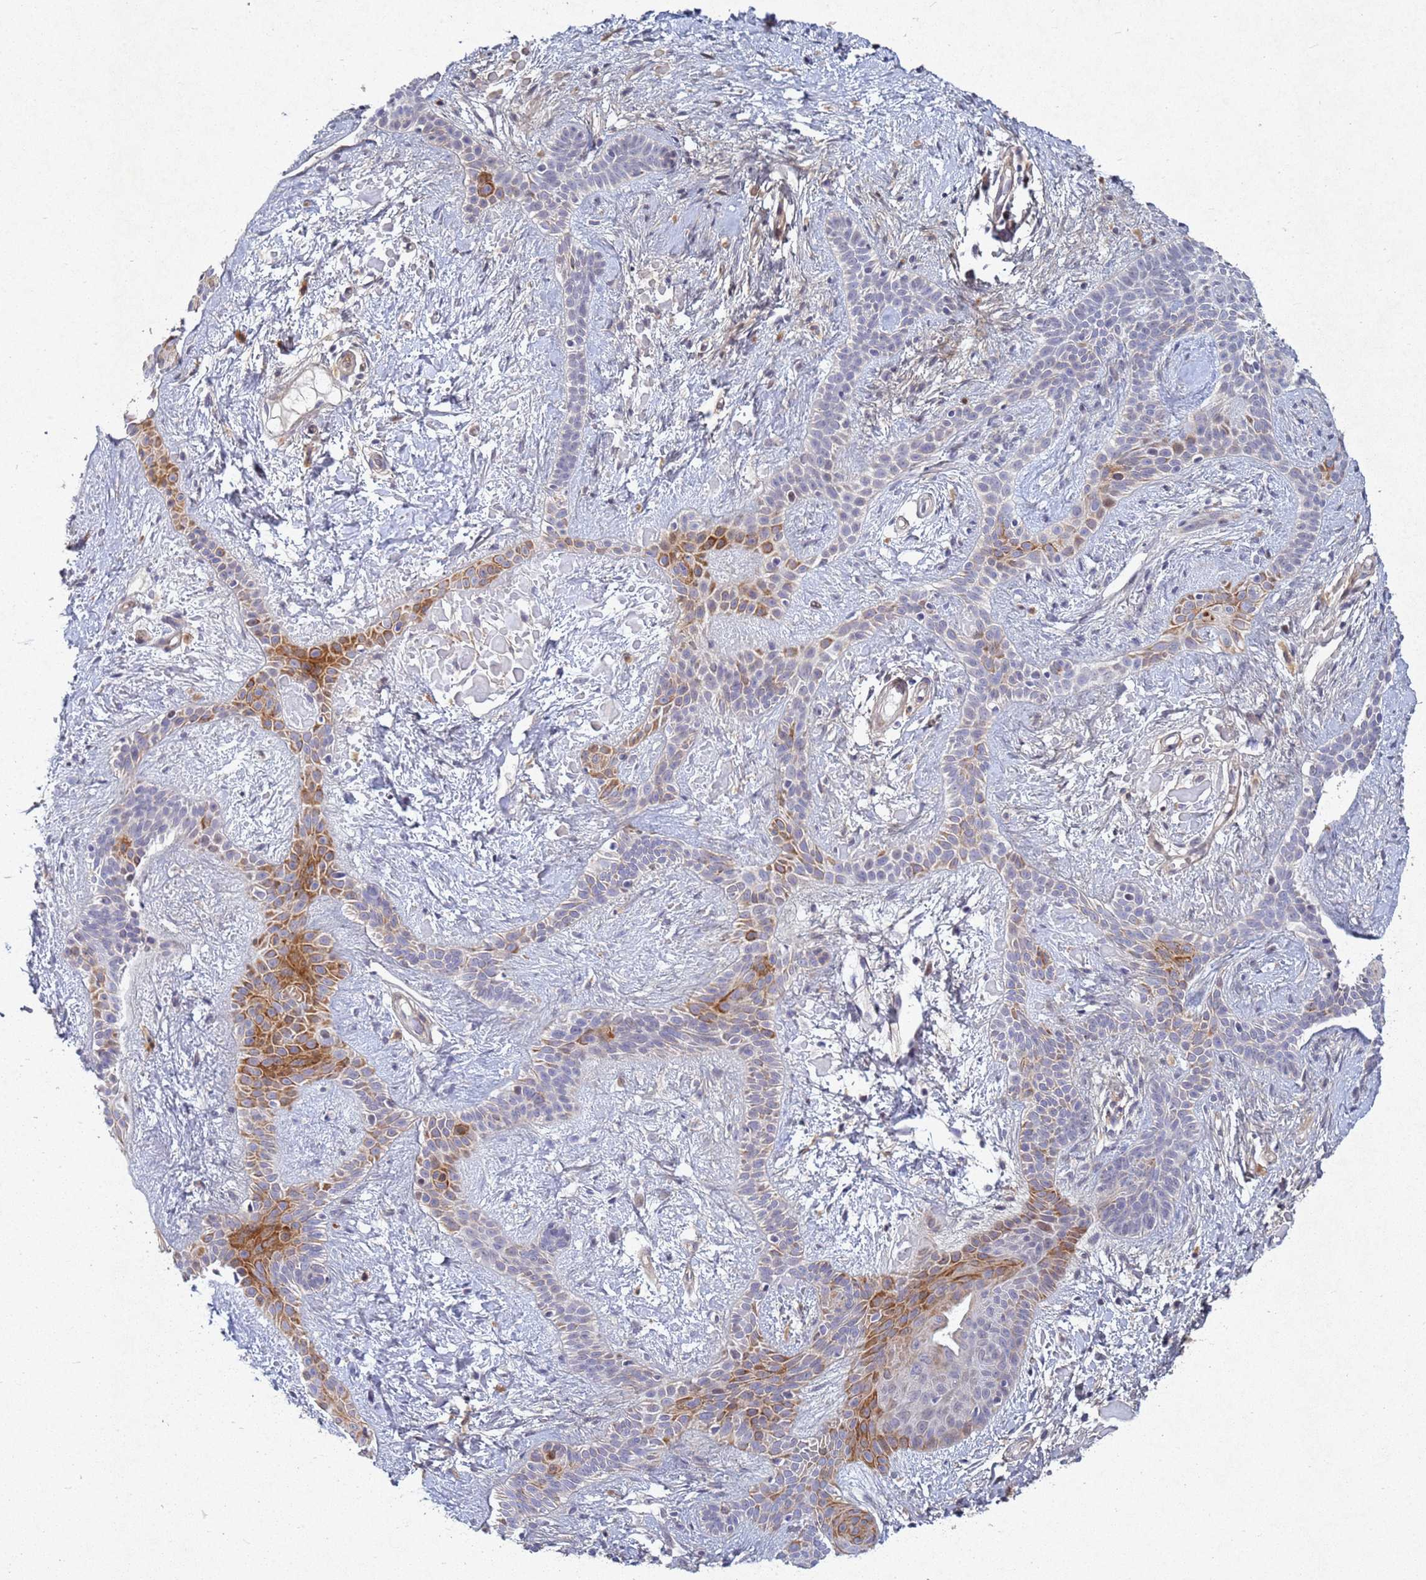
{"staining": {"intensity": "moderate", "quantity": "<25%", "location": "cytoplasmic/membranous"}, "tissue": "skin cancer", "cell_type": "Tumor cells", "image_type": "cancer", "snomed": [{"axis": "morphology", "description": "Basal cell carcinoma"}, {"axis": "topography", "description": "Skin"}], "caption": "Skin basal cell carcinoma was stained to show a protein in brown. There is low levels of moderate cytoplasmic/membranous expression in approximately <25% of tumor cells. Nuclei are stained in blue.", "gene": "TNPO2", "patient": {"sex": "male", "age": 78}}